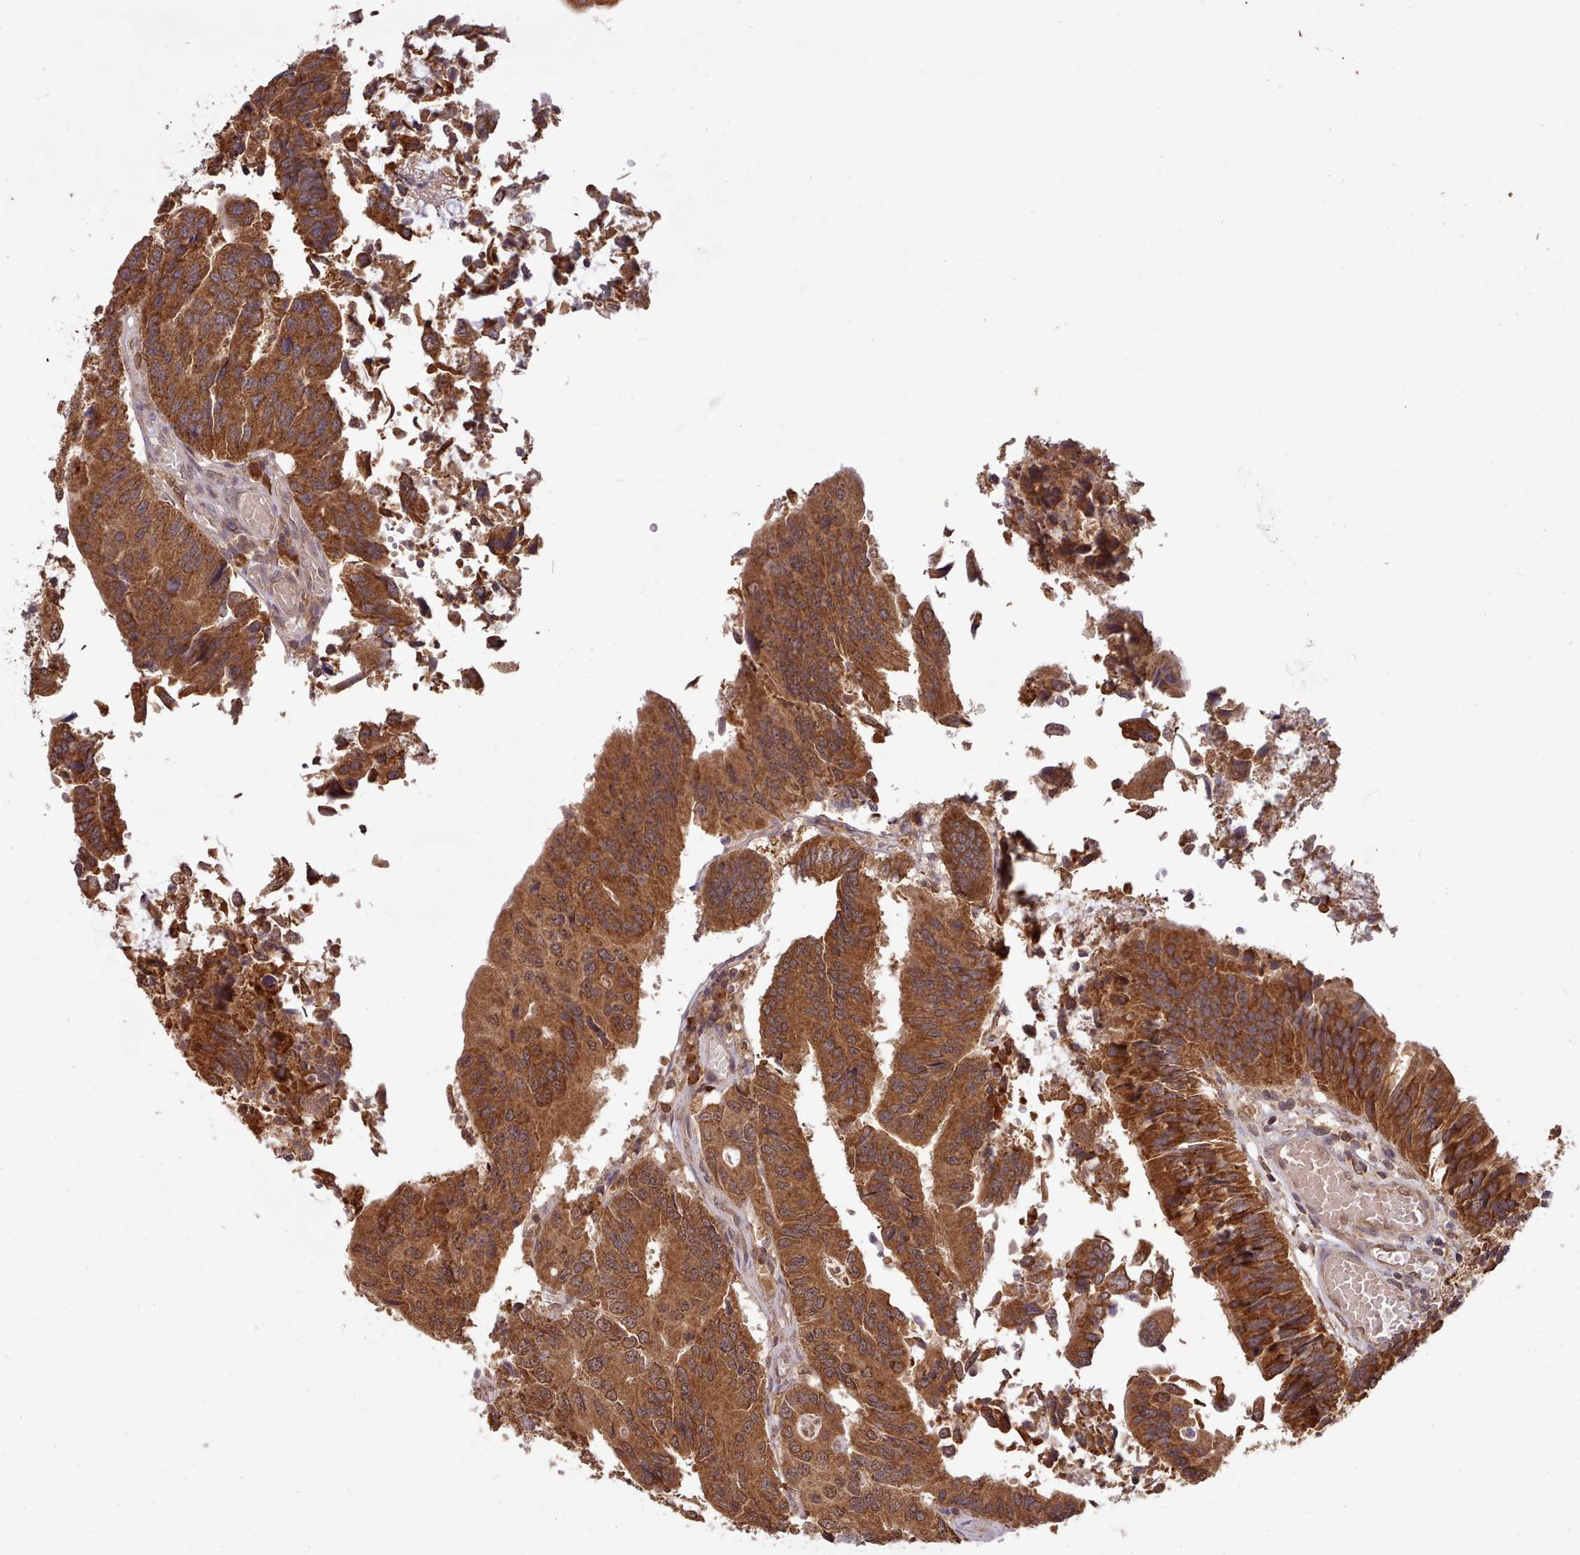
{"staining": {"intensity": "strong", "quantity": ">75%", "location": "cytoplasmic/membranous"}, "tissue": "colorectal cancer", "cell_type": "Tumor cells", "image_type": "cancer", "snomed": [{"axis": "morphology", "description": "Adenocarcinoma, NOS"}, {"axis": "topography", "description": "Colon"}], "caption": "Colorectal cancer (adenocarcinoma) stained with a protein marker reveals strong staining in tumor cells.", "gene": "PIP4P1", "patient": {"sex": "female", "age": 67}}